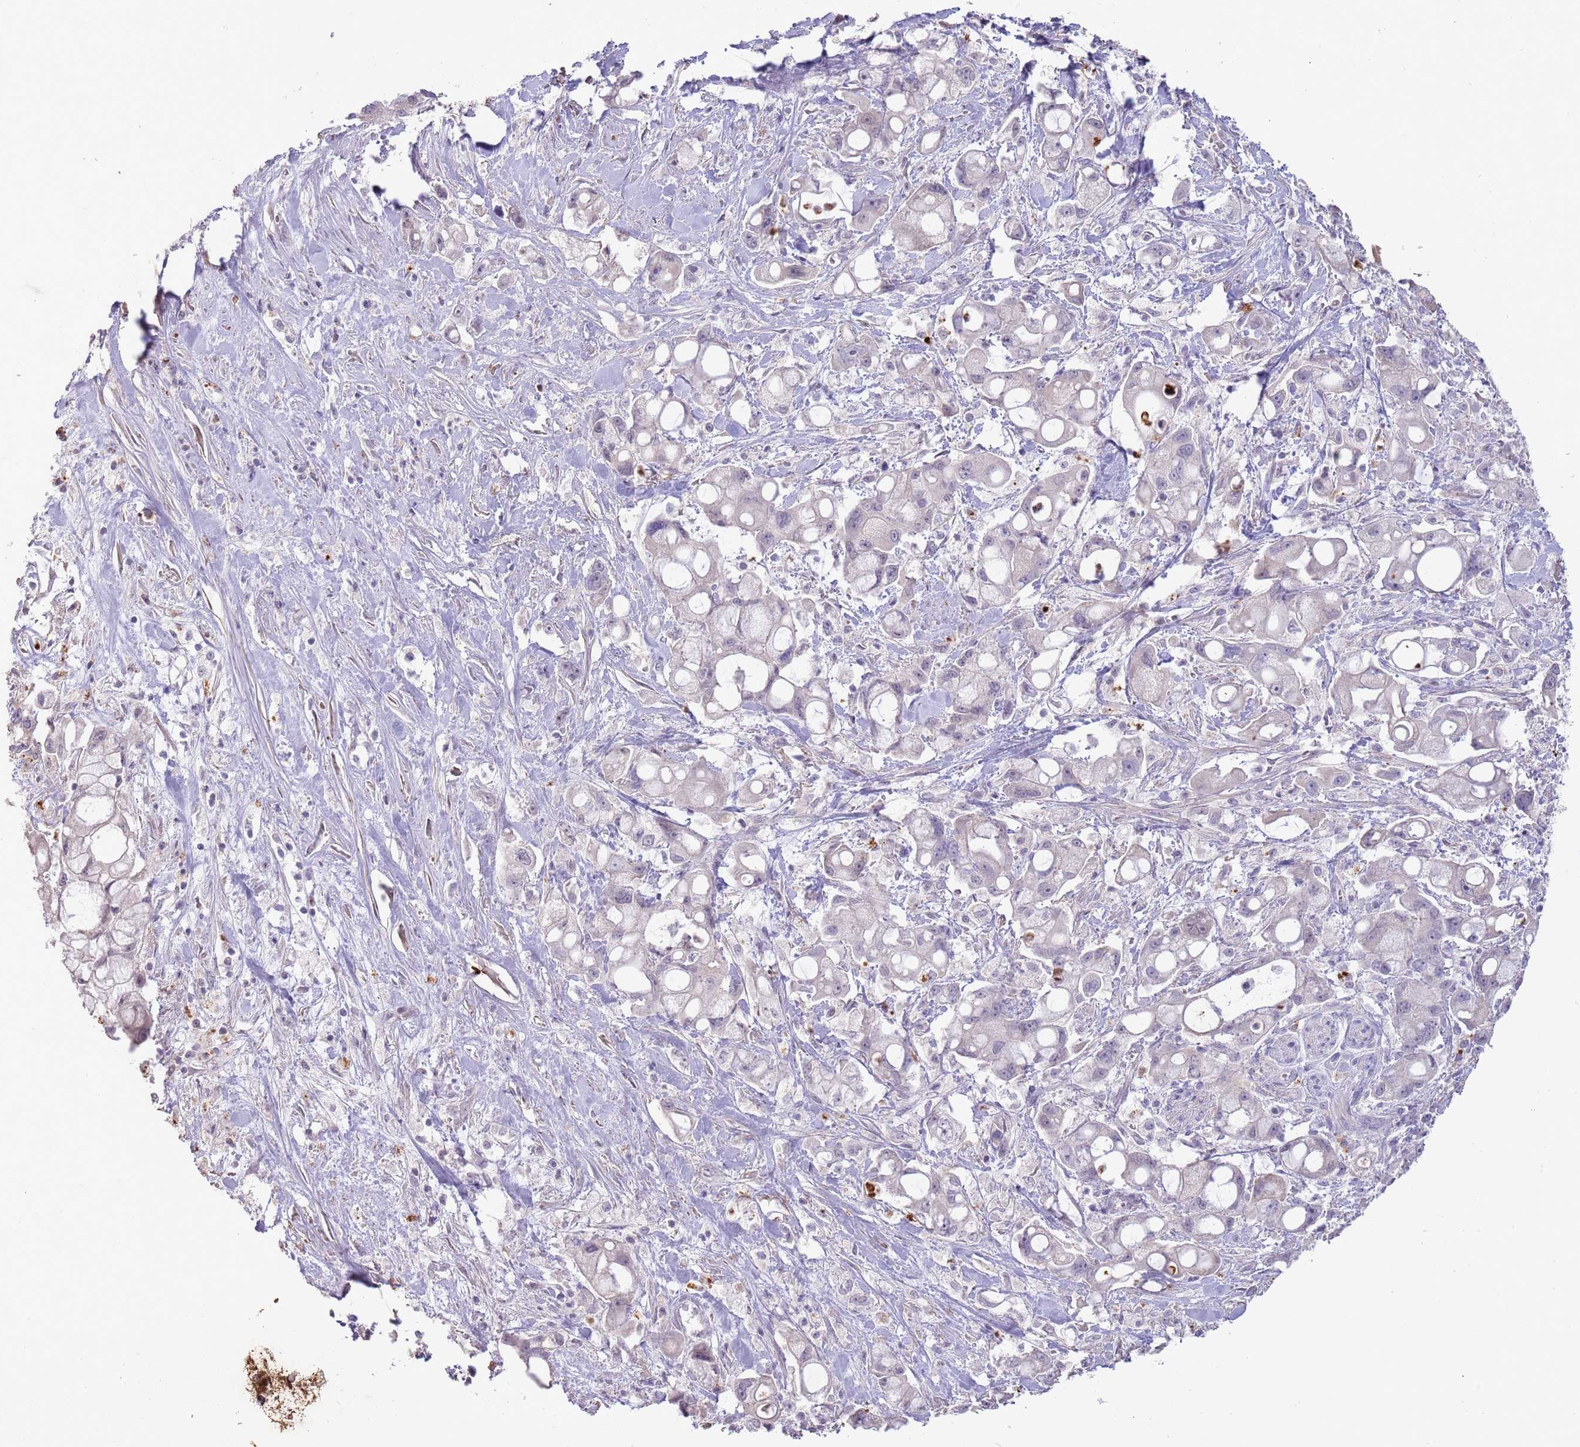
{"staining": {"intensity": "negative", "quantity": "none", "location": "none"}, "tissue": "pancreatic cancer", "cell_type": "Tumor cells", "image_type": "cancer", "snomed": [{"axis": "morphology", "description": "Adenocarcinoma, NOS"}, {"axis": "topography", "description": "Pancreas"}], "caption": "Immunohistochemistry of pancreatic cancer (adenocarcinoma) displays no staining in tumor cells. (Stains: DAB IHC with hematoxylin counter stain, Microscopy: brightfield microscopy at high magnification).", "gene": "P2RY13", "patient": {"sex": "male", "age": 68}}